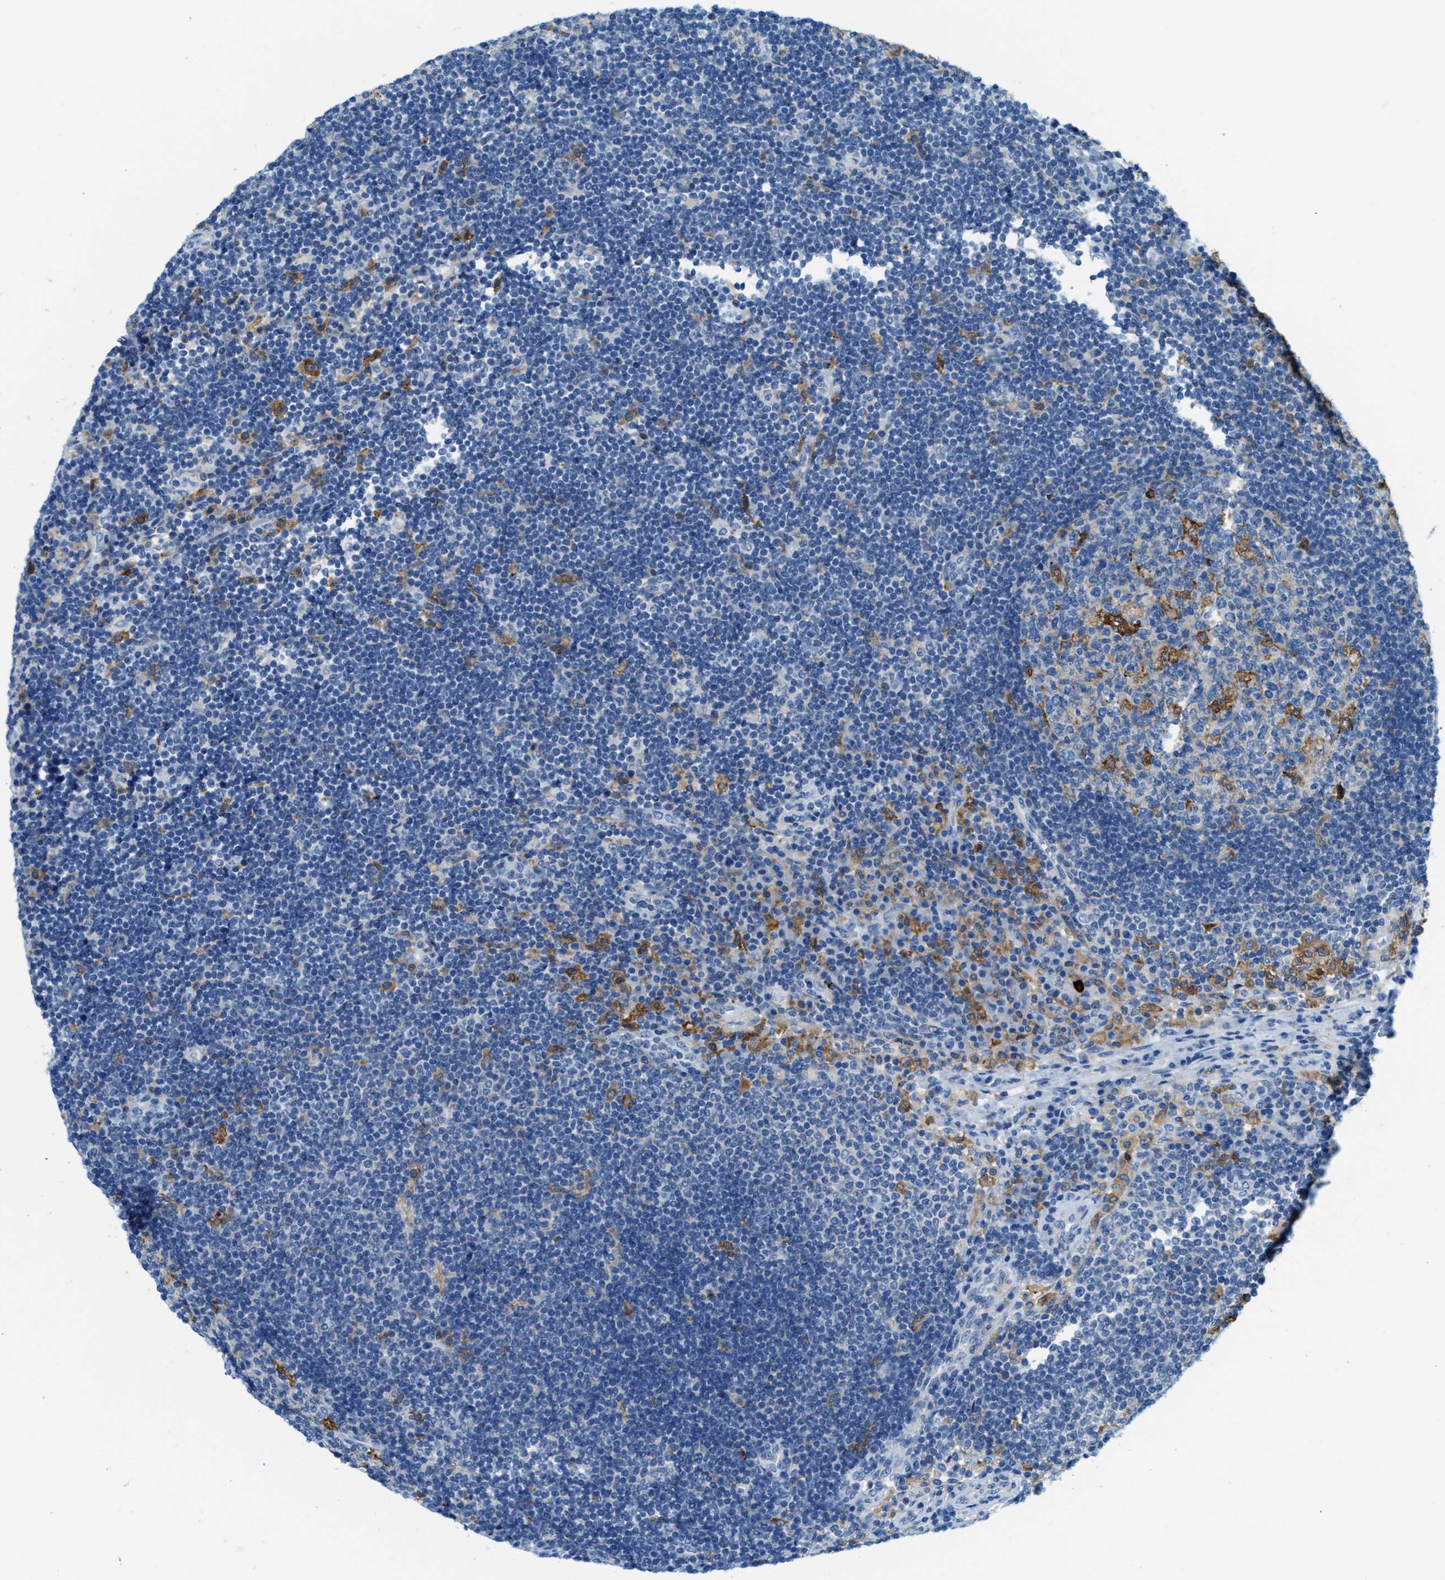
{"staining": {"intensity": "moderate", "quantity": "<25%", "location": "cytoplasmic/membranous"}, "tissue": "lymph node", "cell_type": "Germinal center cells", "image_type": "normal", "snomed": [{"axis": "morphology", "description": "Normal tissue, NOS"}, {"axis": "topography", "description": "Lymph node"}], "caption": "Lymph node was stained to show a protein in brown. There is low levels of moderate cytoplasmic/membranous staining in approximately <25% of germinal center cells. Nuclei are stained in blue.", "gene": "MATCAP2", "patient": {"sex": "female", "age": 53}}